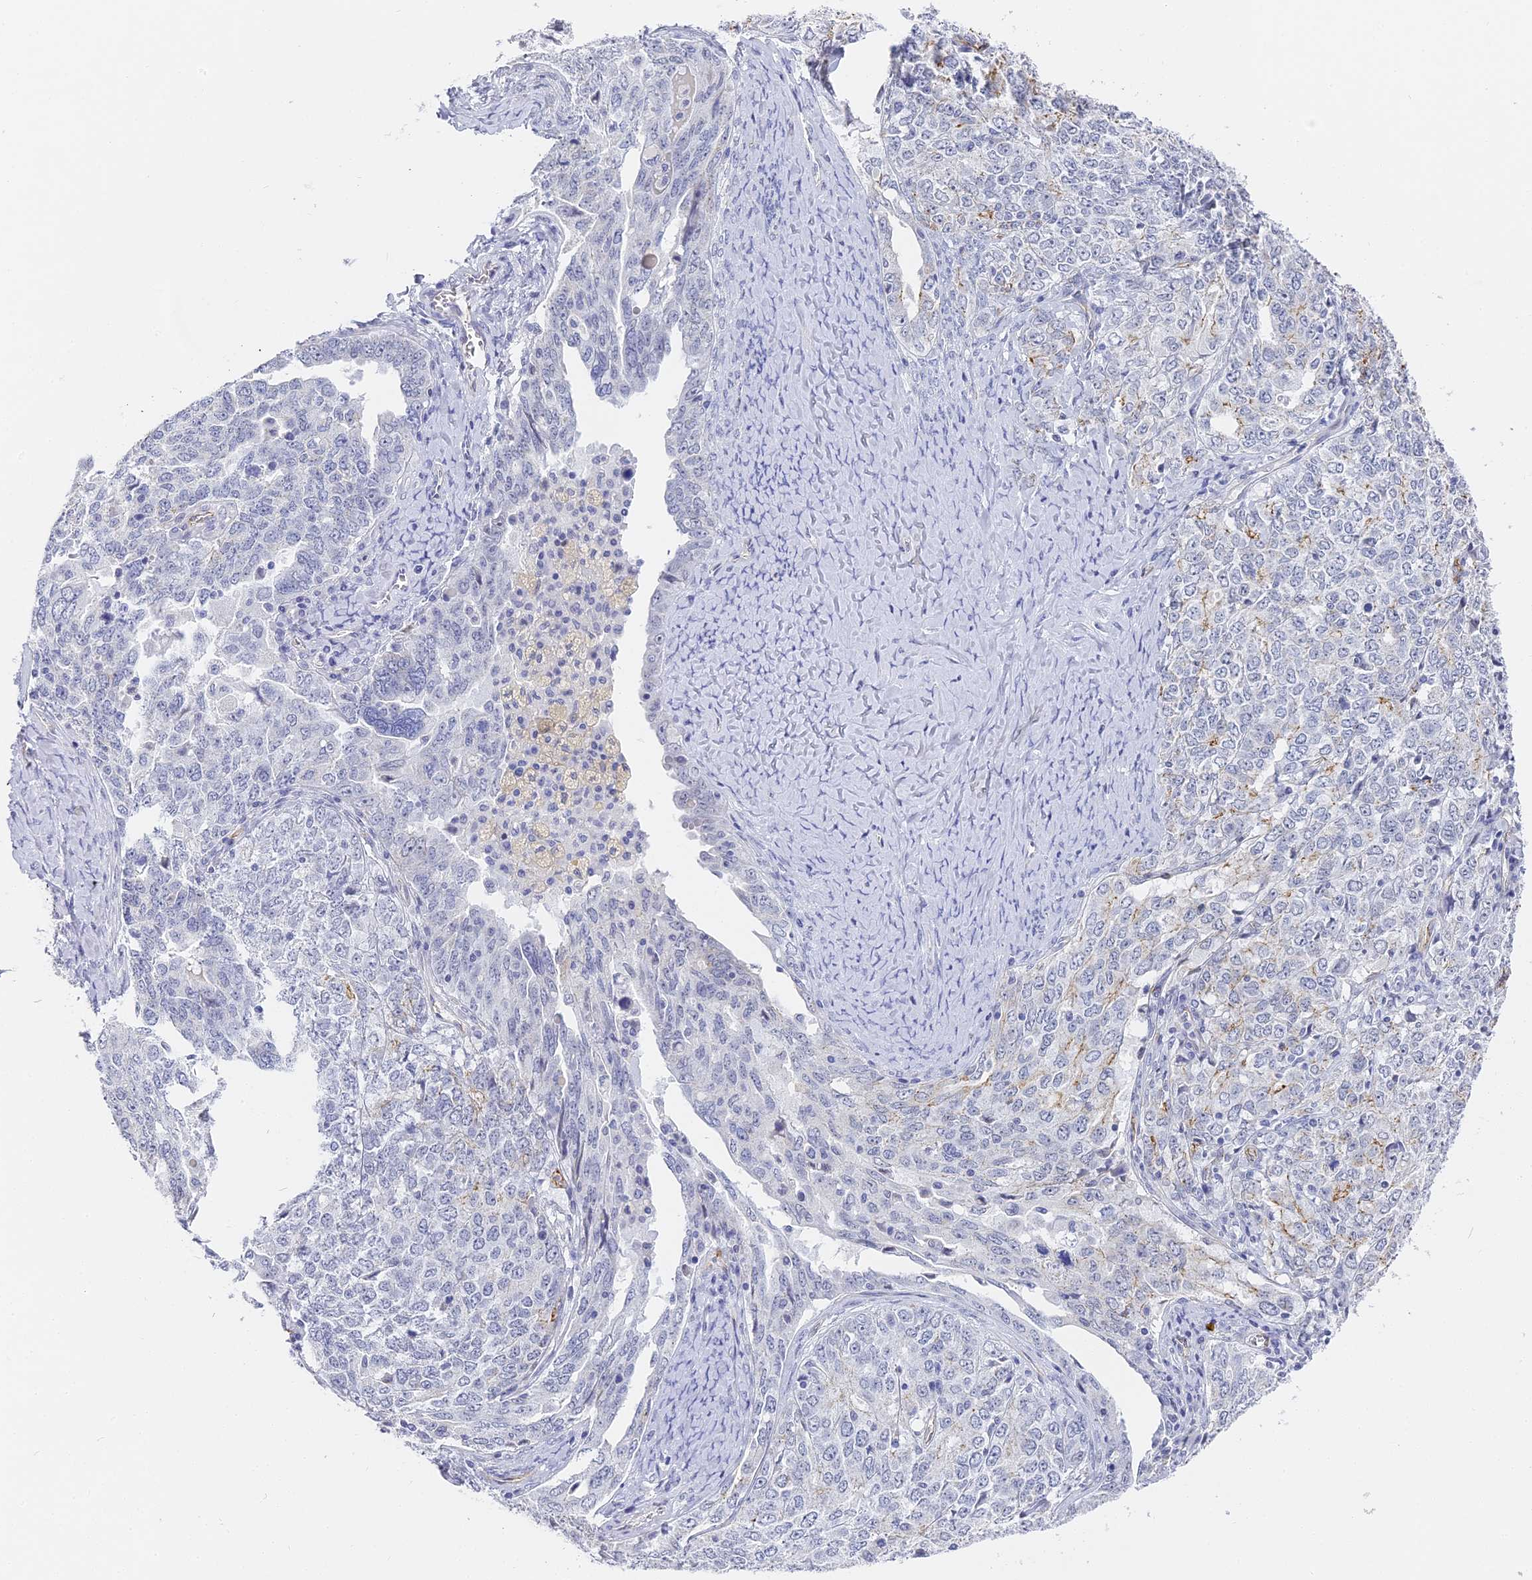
{"staining": {"intensity": "negative", "quantity": "none", "location": "none"}, "tissue": "ovarian cancer", "cell_type": "Tumor cells", "image_type": "cancer", "snomed": [{"axis": "morphology", "description": "Carcinoma, endometroid"}, {"axis": "topography", "description": "Ovary"}], "caption": "This is an immunohistochemistry (IHC) photomicrograph of ovarian endometroid carcinoma. There is no positivity in tumor cells.", "gene": "GJA1", "patient": {"sex": "female", "age": 62}}